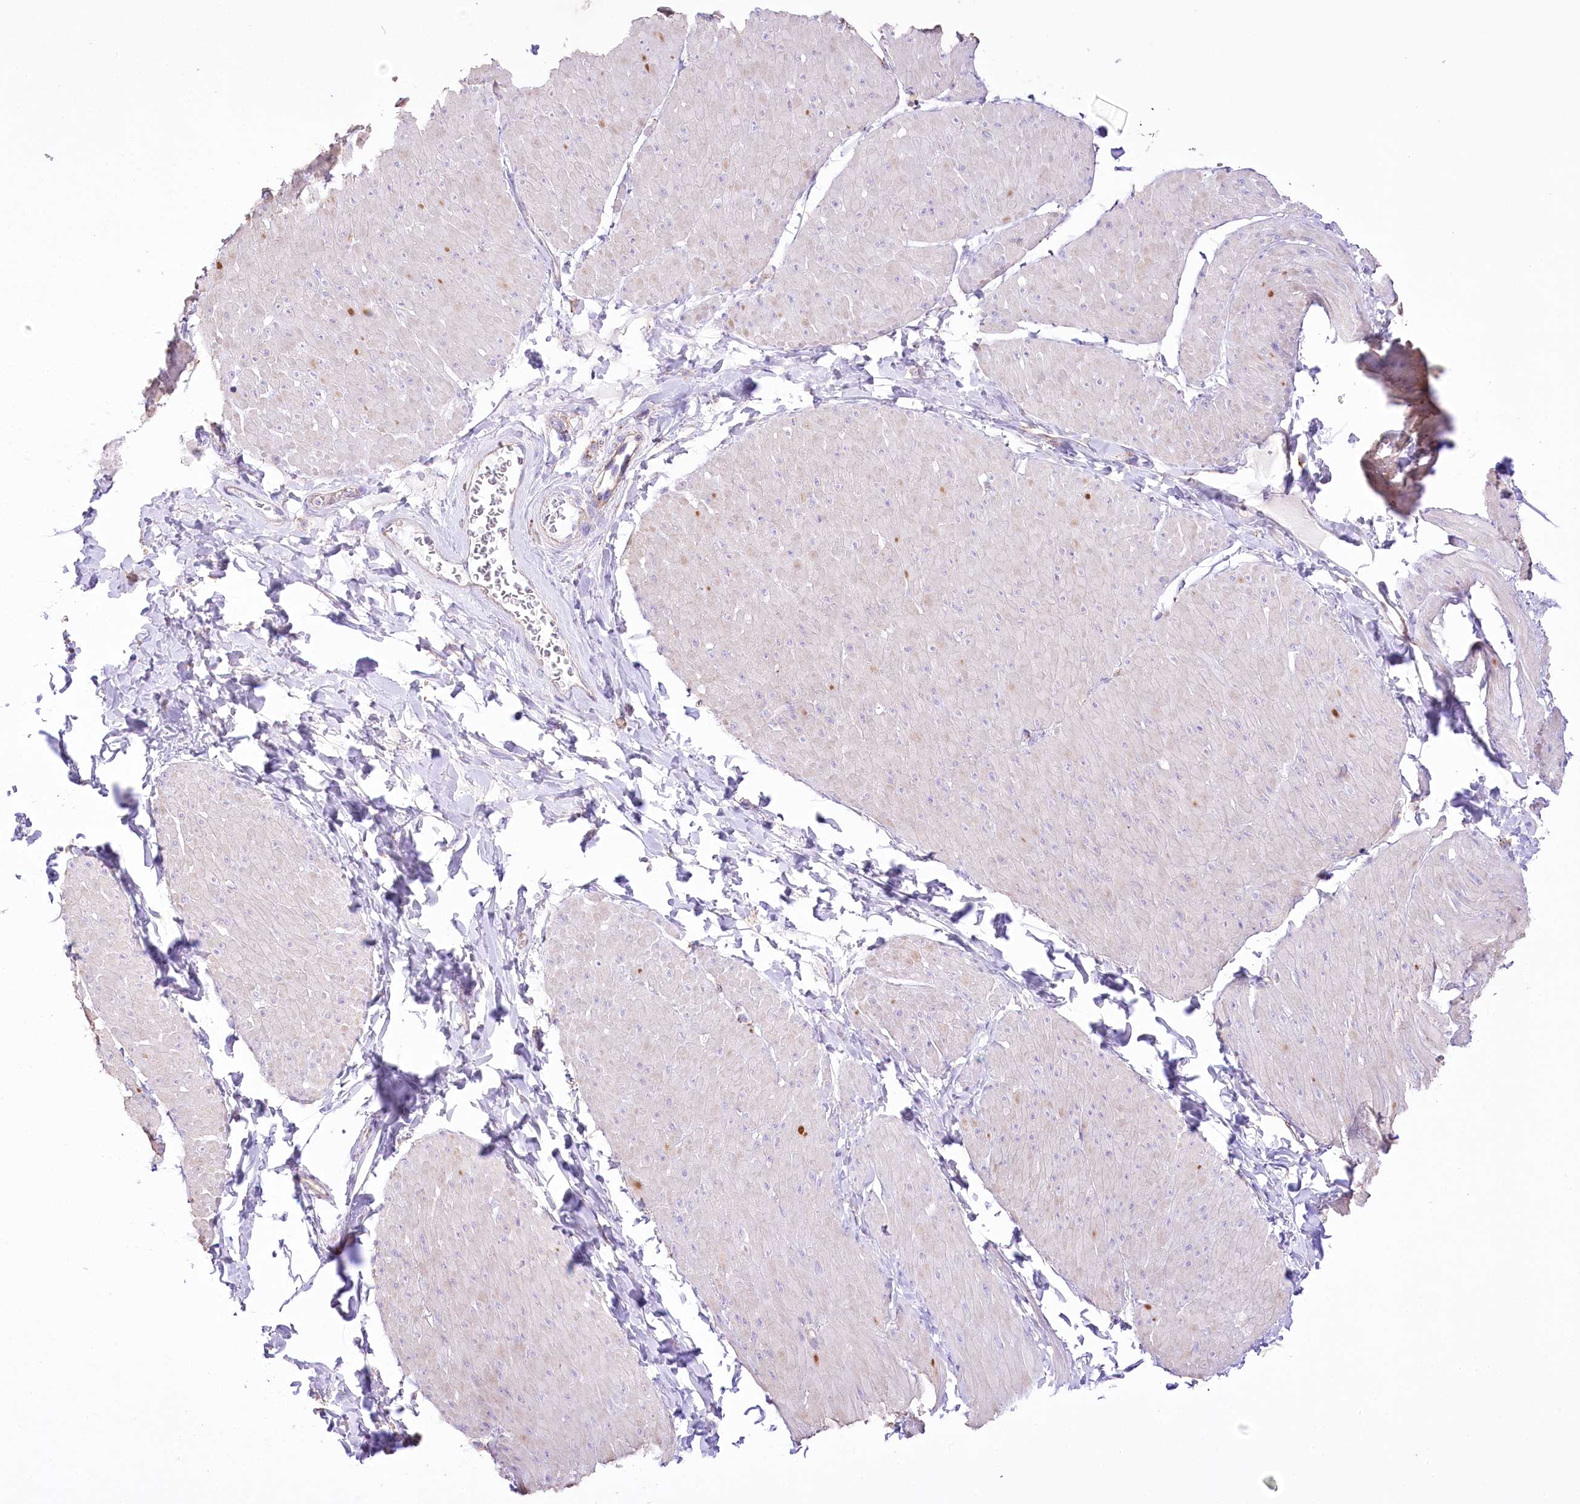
{"staining": {"intensity": "negative", "quantity": "none", "location": "none"}, "tissue": "smooth muscle", "cell_type": "Smooth muscle cells", "image_type": "normal", "snomed": [{"axis": "morphology", "description": "Urothelial carcinoma, High grade"}, {"axis": "topography", "description": "Urinary bladder"}], "caption": "DAB (3,3'-diaminobenzidine) immunohistochemical staining of unremarkable smooth muscle exhibits no significant expression in smooth muscle cells.", "gene": "FAM216A", "patient": {"sex": "male", "age": 46}}